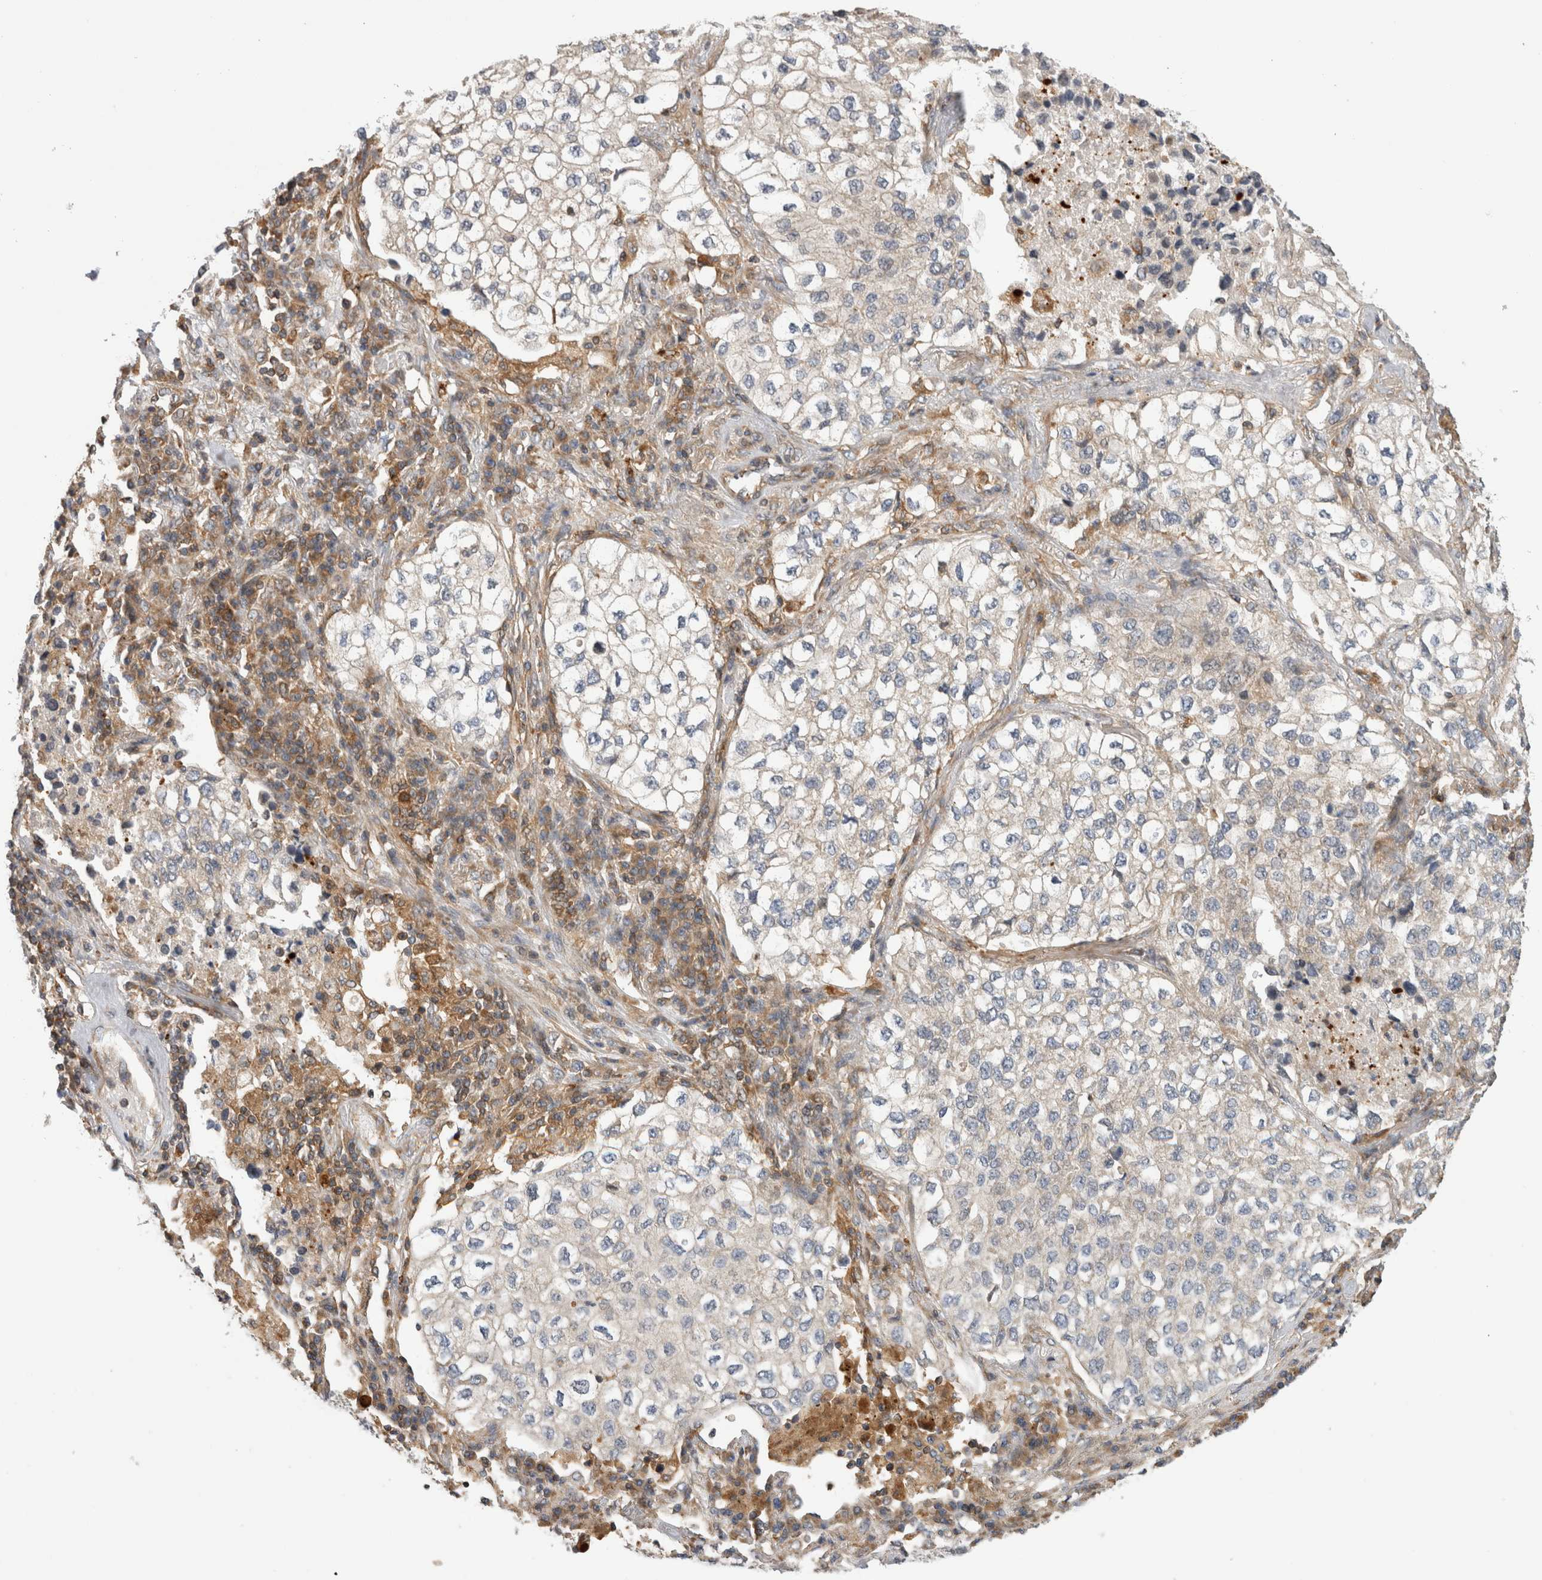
{"staining": {"intensity": "negative", "quantity": "none", "location": "none"}, "tissue": "lung cancer", "cell_type": "Tumor cells", "image_type": "cancer", "snomed": [{"axis": "morphology", "description": "Adenocarcinoma, NOS"}, {"axis": "topography", "description": "Lung"}], "caption": "Human lung cancer (adenocarcinoma) stained for a protein using immunohistochemistry demonstrates no positivity in tumor cells.", "gene": "GRIK2", "patient": {"sex": "male", "age": 63}}